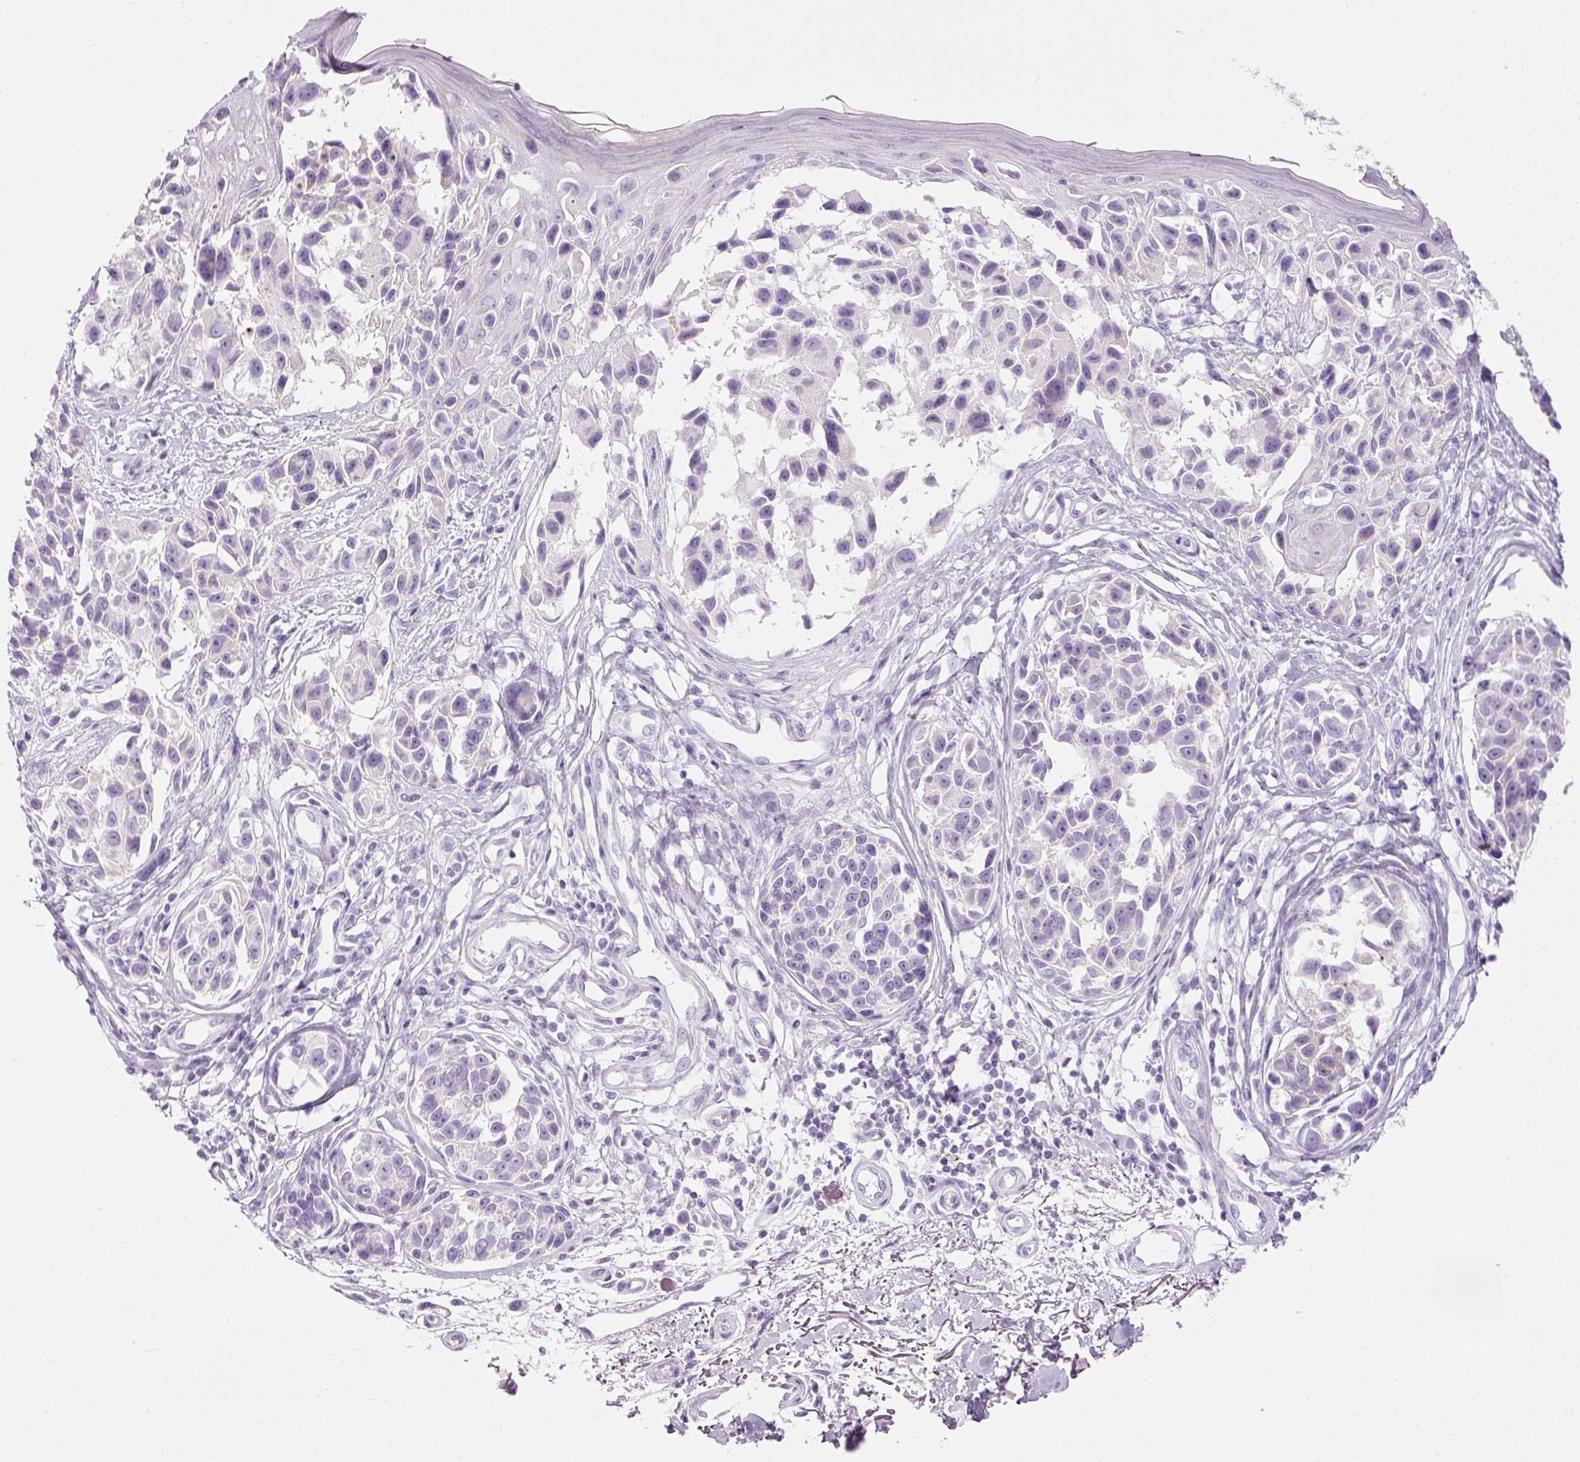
{"staining": {"intensity": "negative", "quantity": "none", "location": "none"}, "tissue": "melanoma", "cell_type": "Tumor cells", "image_type": "cancer", "snomed": [{"axis": "morphology", "description": "Malignant melanoma, NOS"}, {"axis": "topography", "description": "Skin"}], "caption": "High magnification brightfield microscopy of melanoma stained with DAB (brown) and counterstained with hematoxylin (blue): tumor cells show no significant positivity.", "gene": "CARD16", "patient": {"sex": "male", "age": 73}}